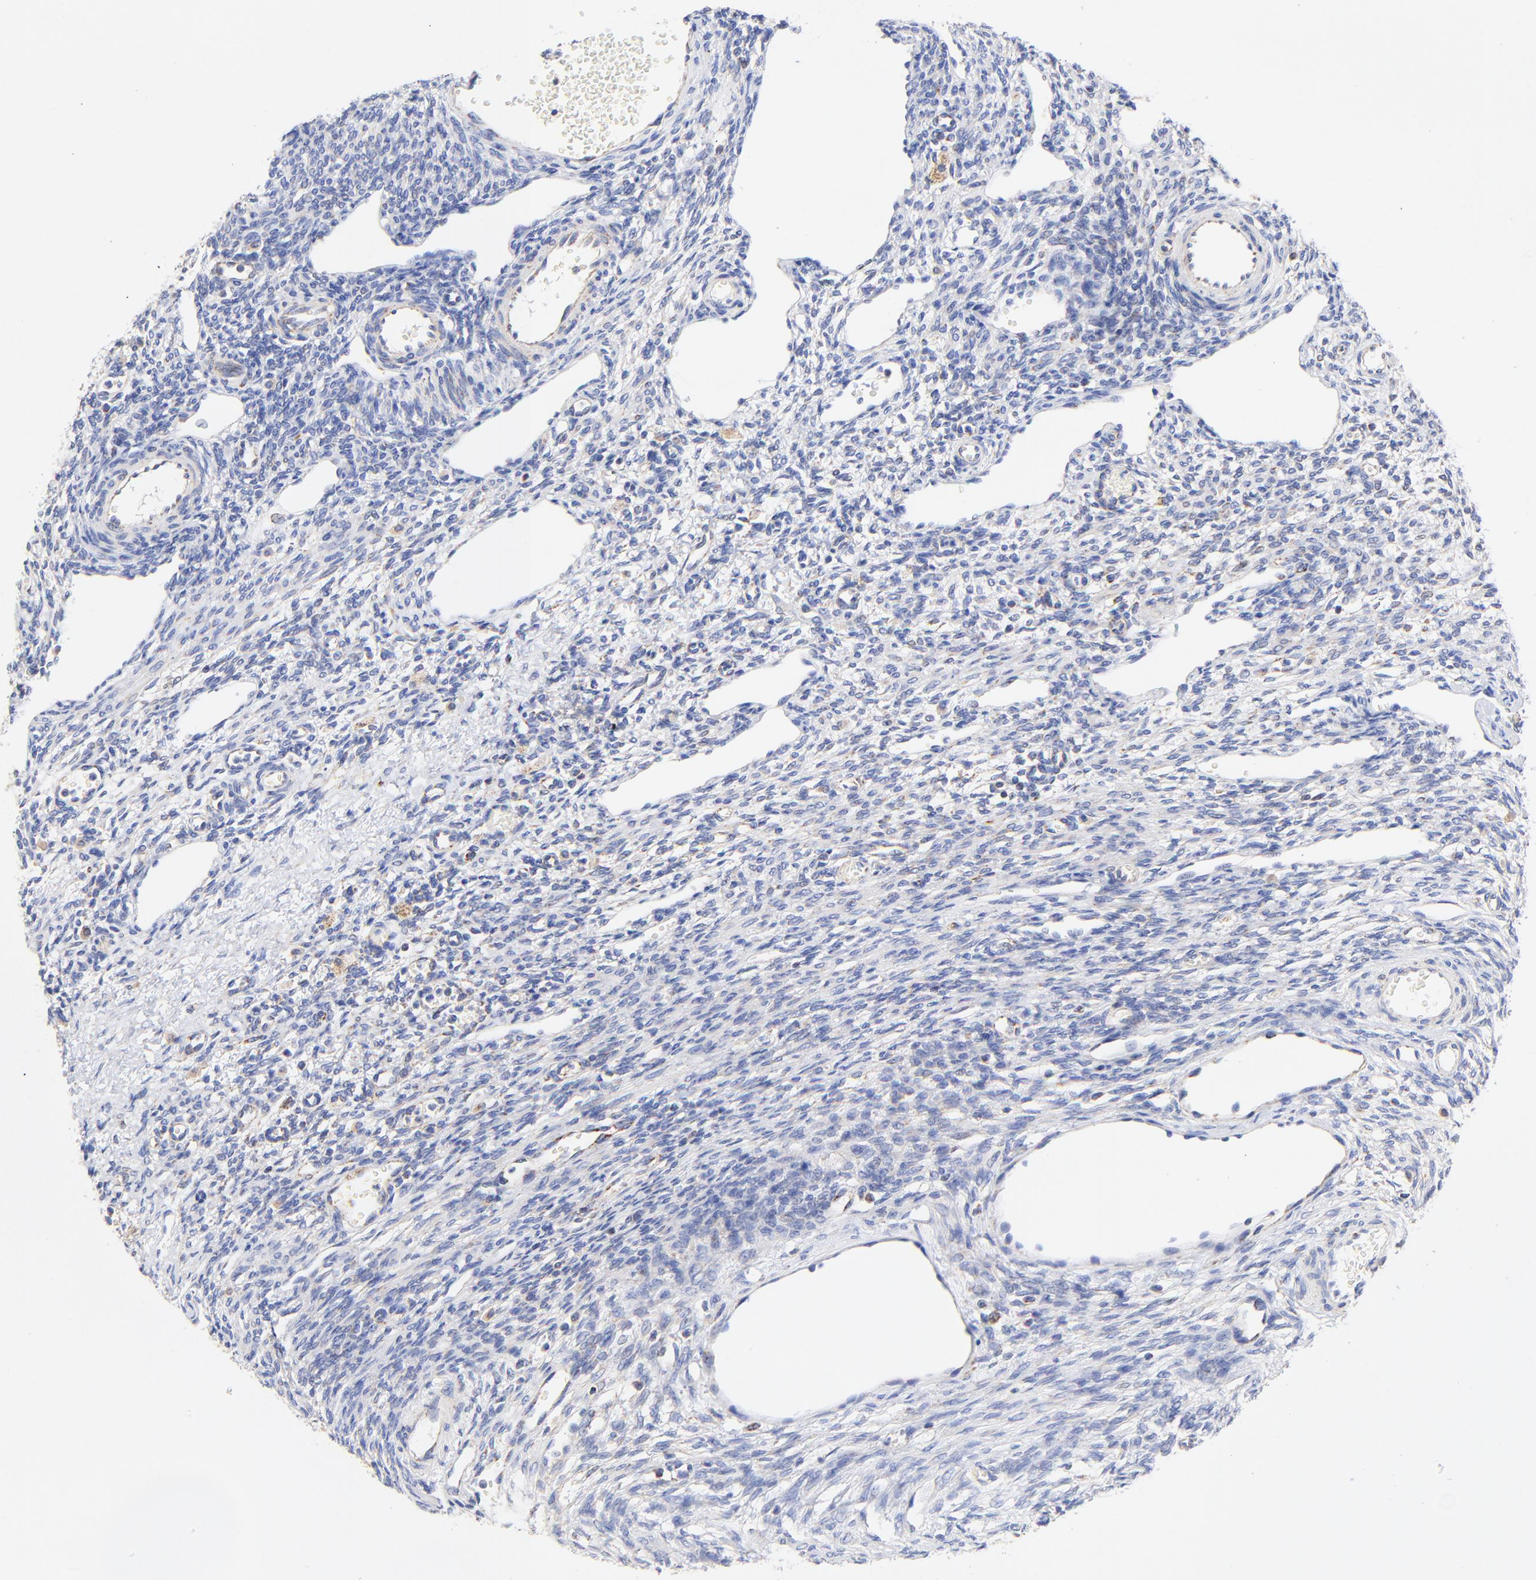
{"staining": {"intensity": "negative", "quantity": "none", "location": "none"}, "tissue": "ovary", "cell_type": "Follicle cells", "image_type": "normal", "snomed": [{"axis": "morphology", "description": "Normal tissue, NOS"}, {"axis": "topography", "description": "Ovary"}], "caption": "Immunohistochemistry histopathology image of normal ovary stained for a protein (brown), which displays no expression in follicle cells.", "gene": "ATP5F1D", "patient": {"sex": "female", "age": 33}}